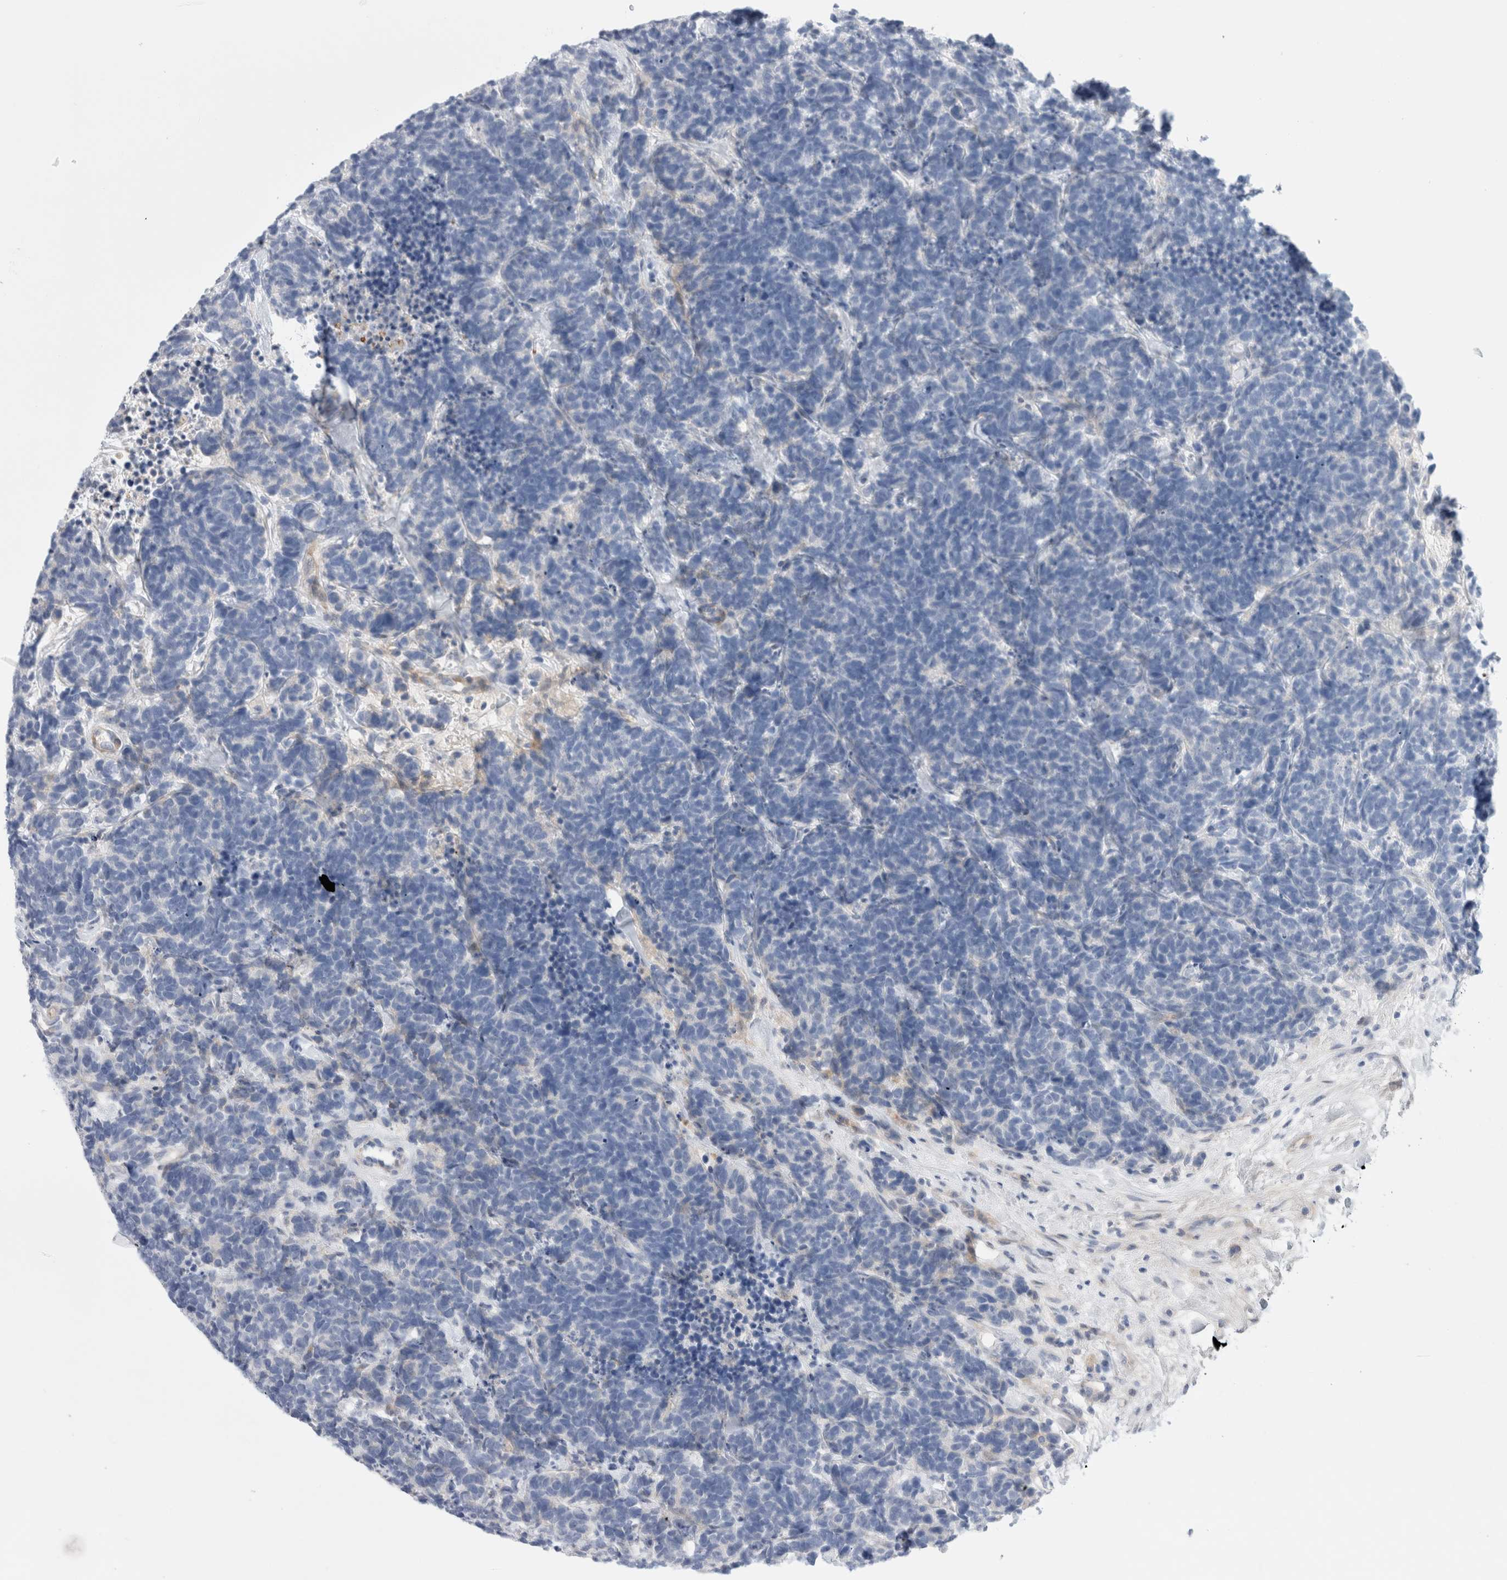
{"staining": {"intensity": "negative", "quantity": "none", "location": "none"}, "tissue": "carcinoid", "cell_type": "Tumor cells", "image_type": "cancer", "snomed": [{"axis": "morphology", "description": "Carcinoma, NOS"}, {"axis": "morphology", "description": "Carcinoid, malignant, NOS"}, {"axis": "topography", "description": "Urinary bladder"}], "caption": "DAB immunohistochemical staining of human carcinoma reveals no significant staining in tumor cells. (DAB IHC, high magnification).", "gene": "ECHDC2", "patient": {"sex": "male", "age": 57}}